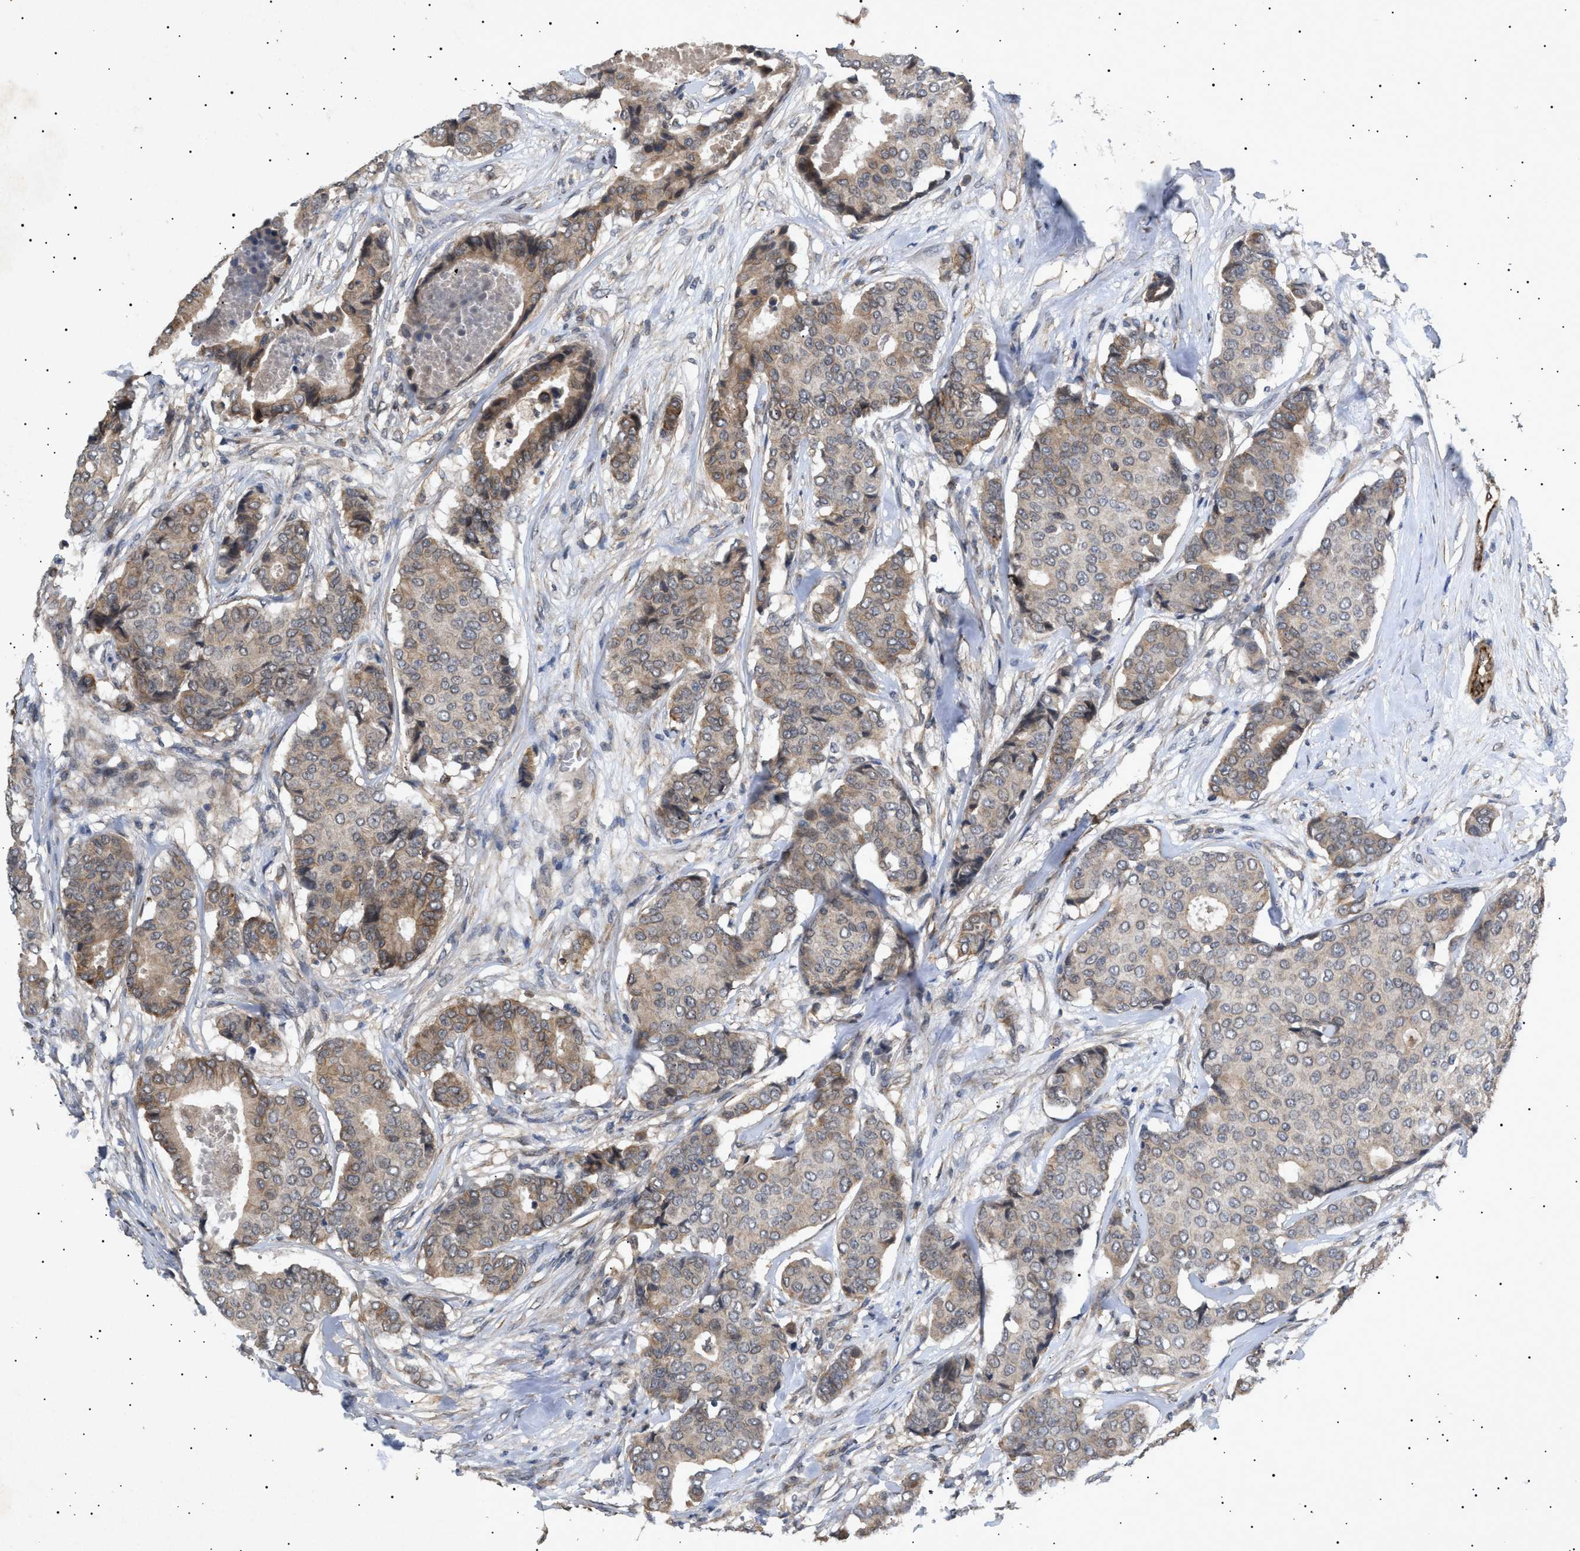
{"staining": {"intensity": "weak", "quantity": "25%-75%", "location": "cytoplasmic/membranous"}, "tissue": "breast cancer", "cell_type": "Tumor cells", "image_type": "cancer", "snomed": [{"axis": "morphology", "description": "Duct carcinoma"}, {"axis": "topography", "description": "Breast"}], "caption": "Immunohistochemical staining of human breast invasive ductal carcinoma displays low levels of weak cytoplasmic/membranous positivity in about 25%-75% of tumor cells.", "gene": "SIRT5", "patient": {"sex": "female", "age": 75}}